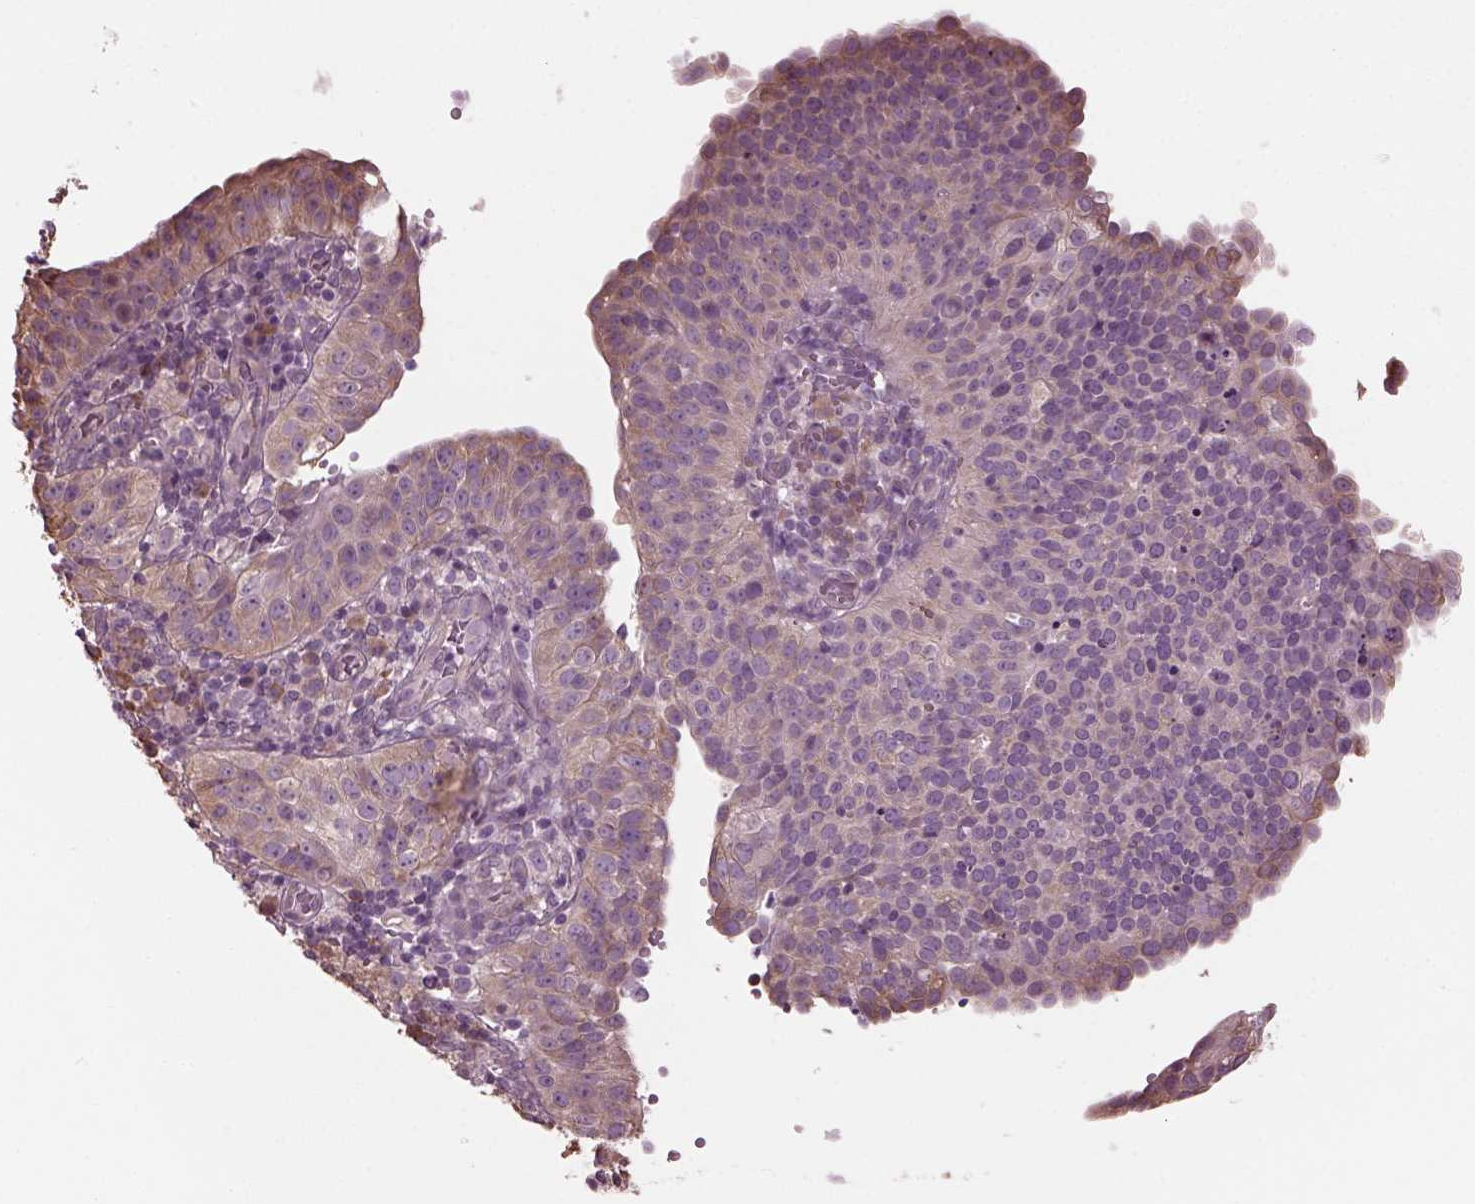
{"staining": {"intensity": "weak", "quantity": ">75%", "location": "cytoplasmic/membranous"}, "tissue": "cervical cancer", "cell_type": "Tumor cells", "image_type": "cancer", "snomed": [{"axis": "morphology", "description": "Squamous cell carcinoma, NOS"}, {"axis": "topography", "description": "Cervix"}], "caption": "Immunohistochemistry (IHC) photomicrograph of neoplastic tissue: cervical squamous cell carcinoma stained using immunohistochemistry (IHC) shows low levels of weak protein expression localized specifically in the cytoplasmic/membranous of tumor cells, appearing as a cytoplasmic/membranous brown color.", "gene": "CABP5", "patient": {"sex": "female", "age": 39}}